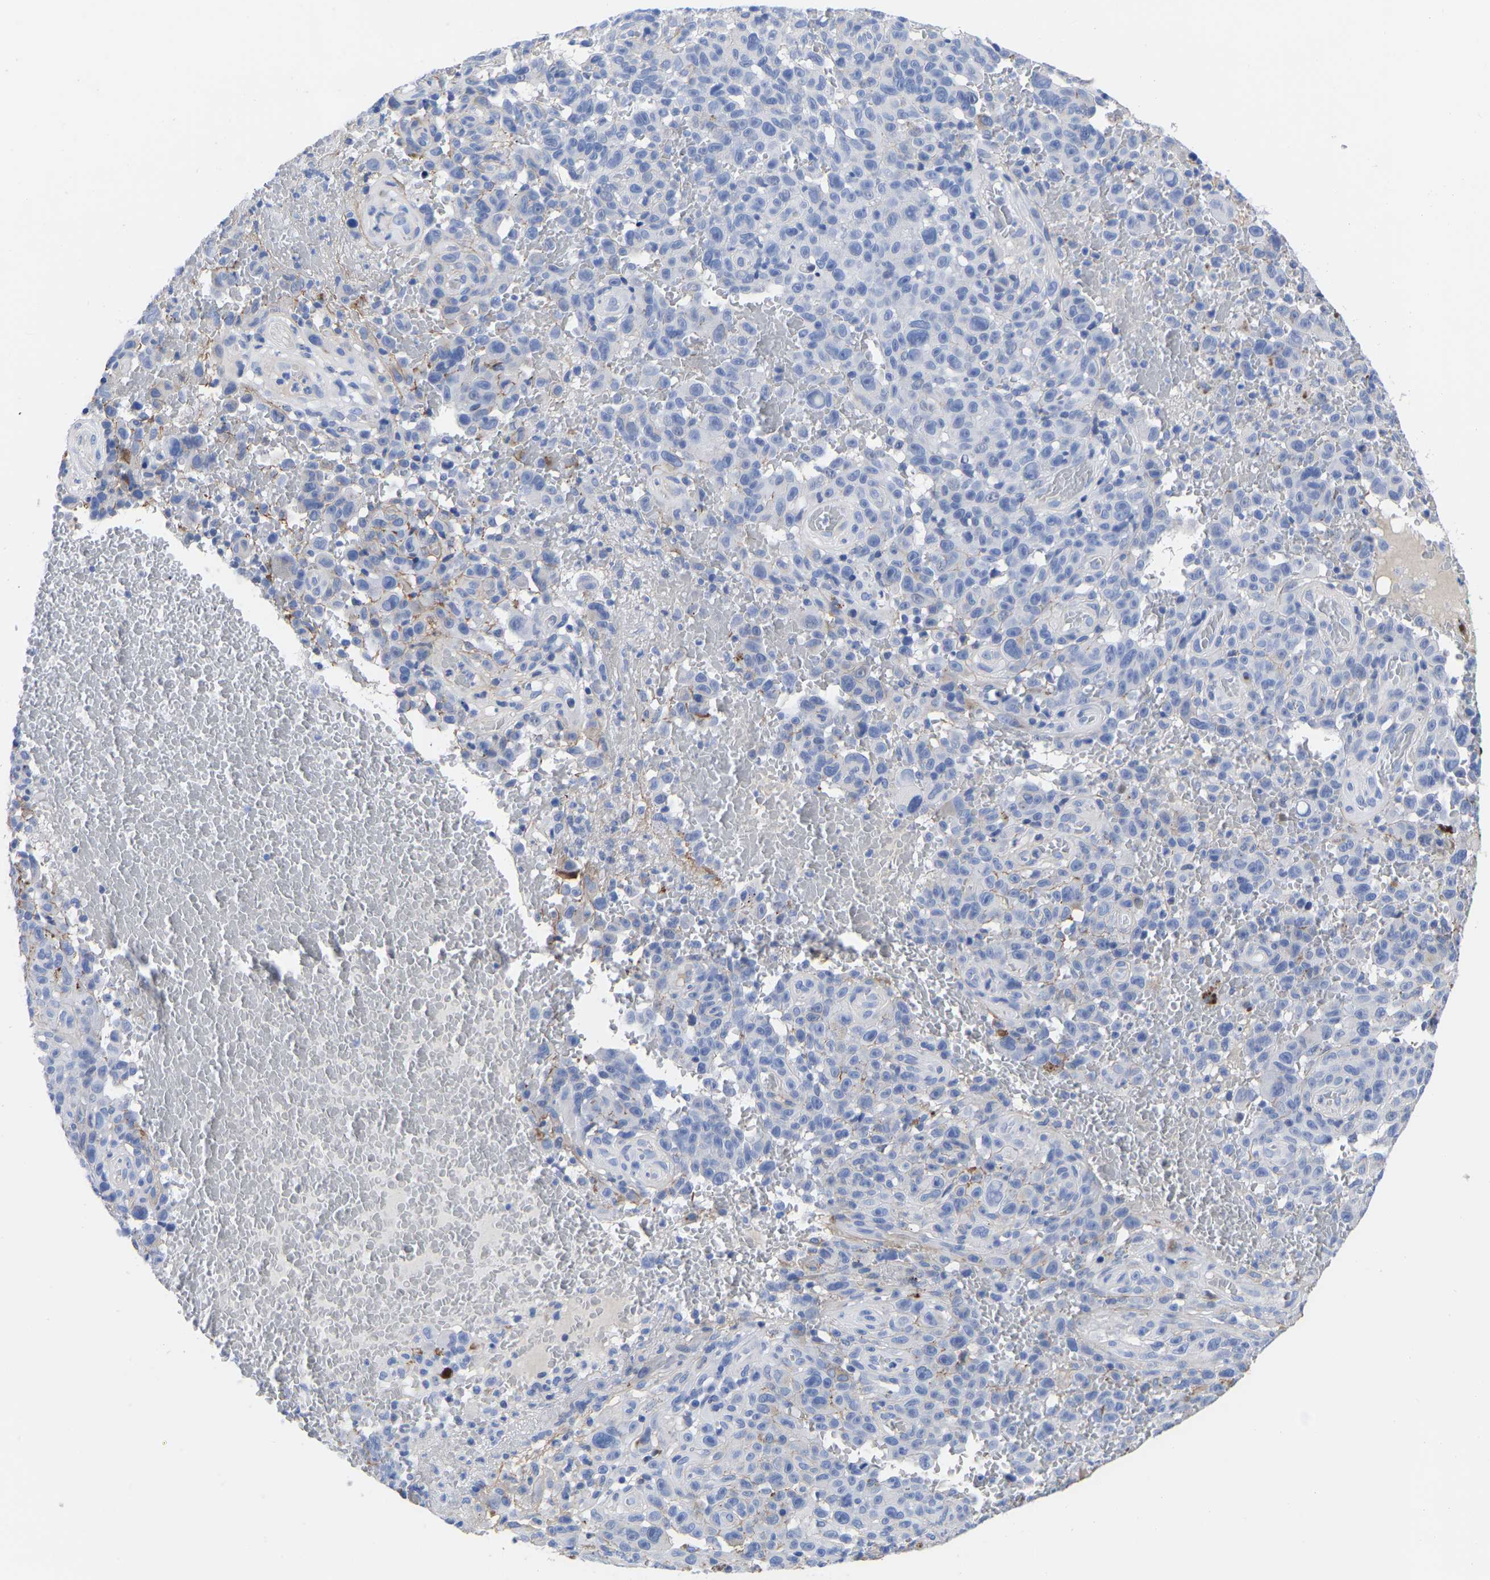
{"staining": {"intensity": "negative", "quantity": "none", "location": "none"}, "tissue": "melanoma", "cell_type": "Tumor cells", "image_type": "cancer", "snomed": [{"axis": "morphology", "description": "Malignant melanoma, NOS"}, {"axis": "topography", "description": "Skin"}], "caption": "Tumor cells show no significant protein staining in melanoma.", "gene": "GPA33", "patient": {"sex": "female", "age": 82}}